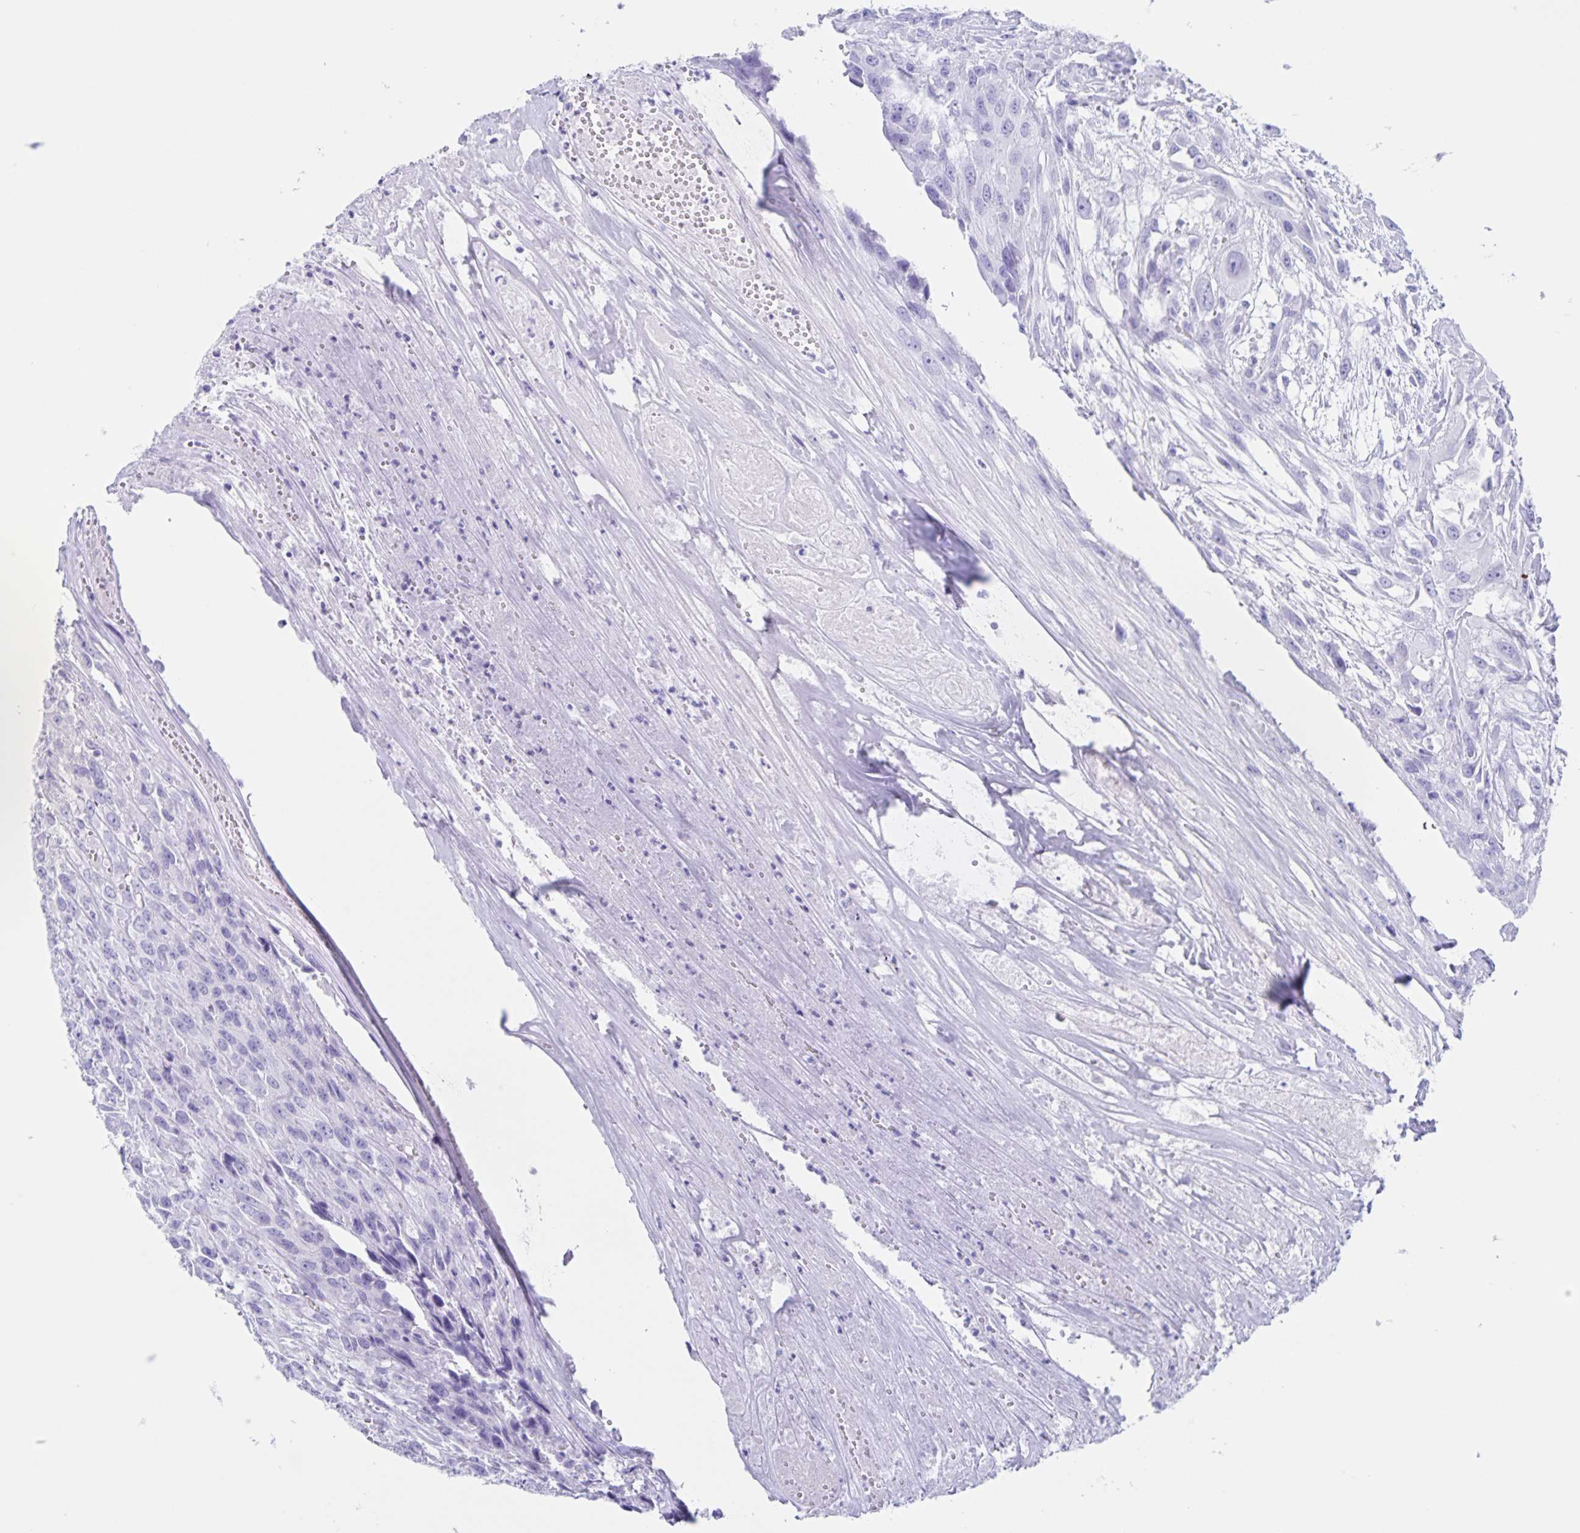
{"staining": {"intensity": "negative", "quantity": "none", "location": "none"}, "tissue": "urothelial cancer", "cell_type": "Tumor cells", "image_type": "cancer", "snomed": [{"axis": "morphology", "description": "Urothelial carcinoma, High grade"}, {"axis": "topography", "description": "Urinary bladder"}], "caption": "Immunohistochemical staining of human urothelial cancer demonstrates no significant positivity in tumor cells.", "gene": "C12orf56", "patient": {"sex": "male", "age": 67}}